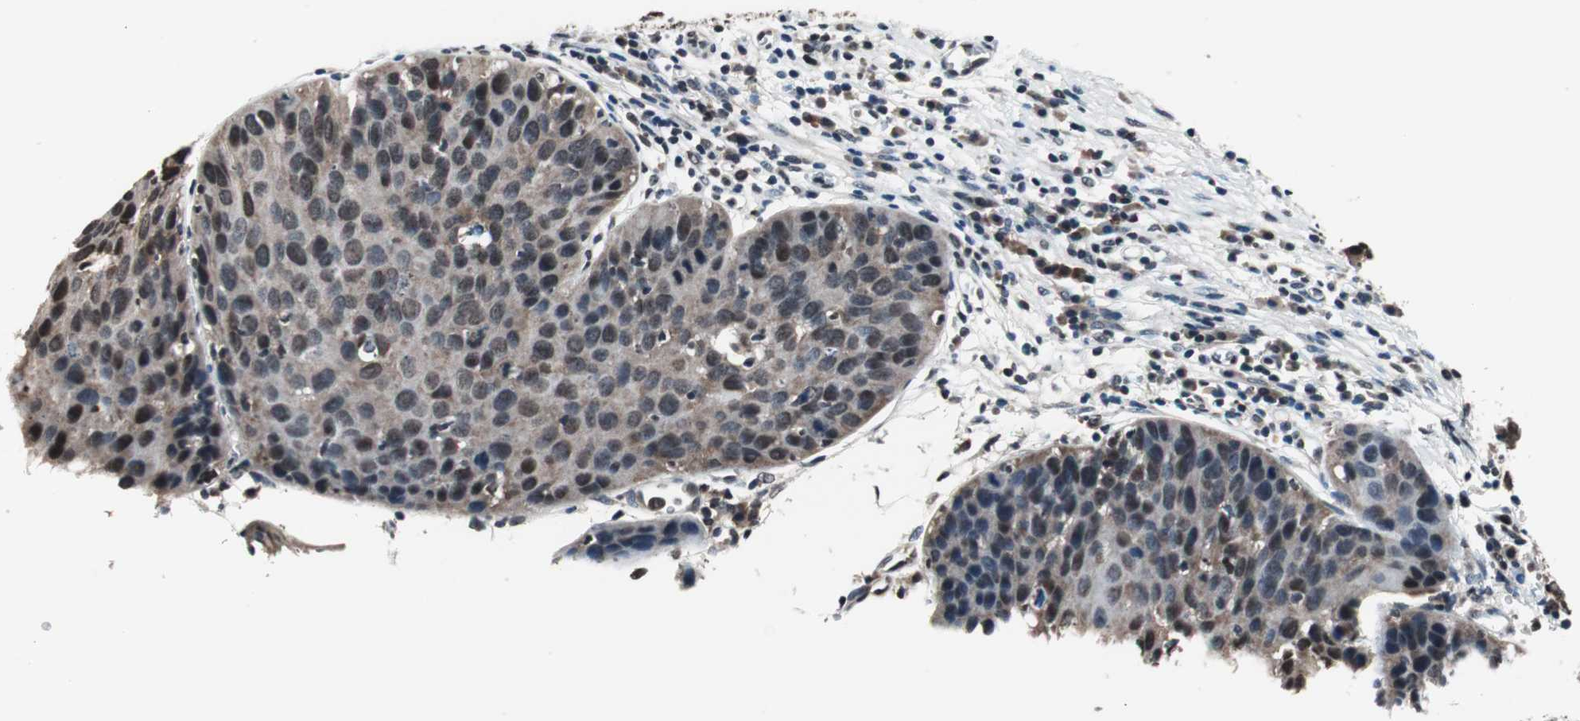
{"staining": {"intensity": "weak", "quantity": ">75%", "location": "nuclear"}, "tissue": "cervical cancer", "cell_type": "Tumor cells", "image_type": "cancer", "snomed": [{"axis": "morphology", "description": "Squamous cell carcinoma, NOS"}, {"axis": "topography", "description": "Cervix"}], "caption": "Weak nuclear protein staining is appreciated in about >75% of tumor cells in cervical cancer. (Brightfield microscopy of DAB IHC at high magnification).", "gene": "RFC1", "patient": {"sex": "female", "age": 38}}